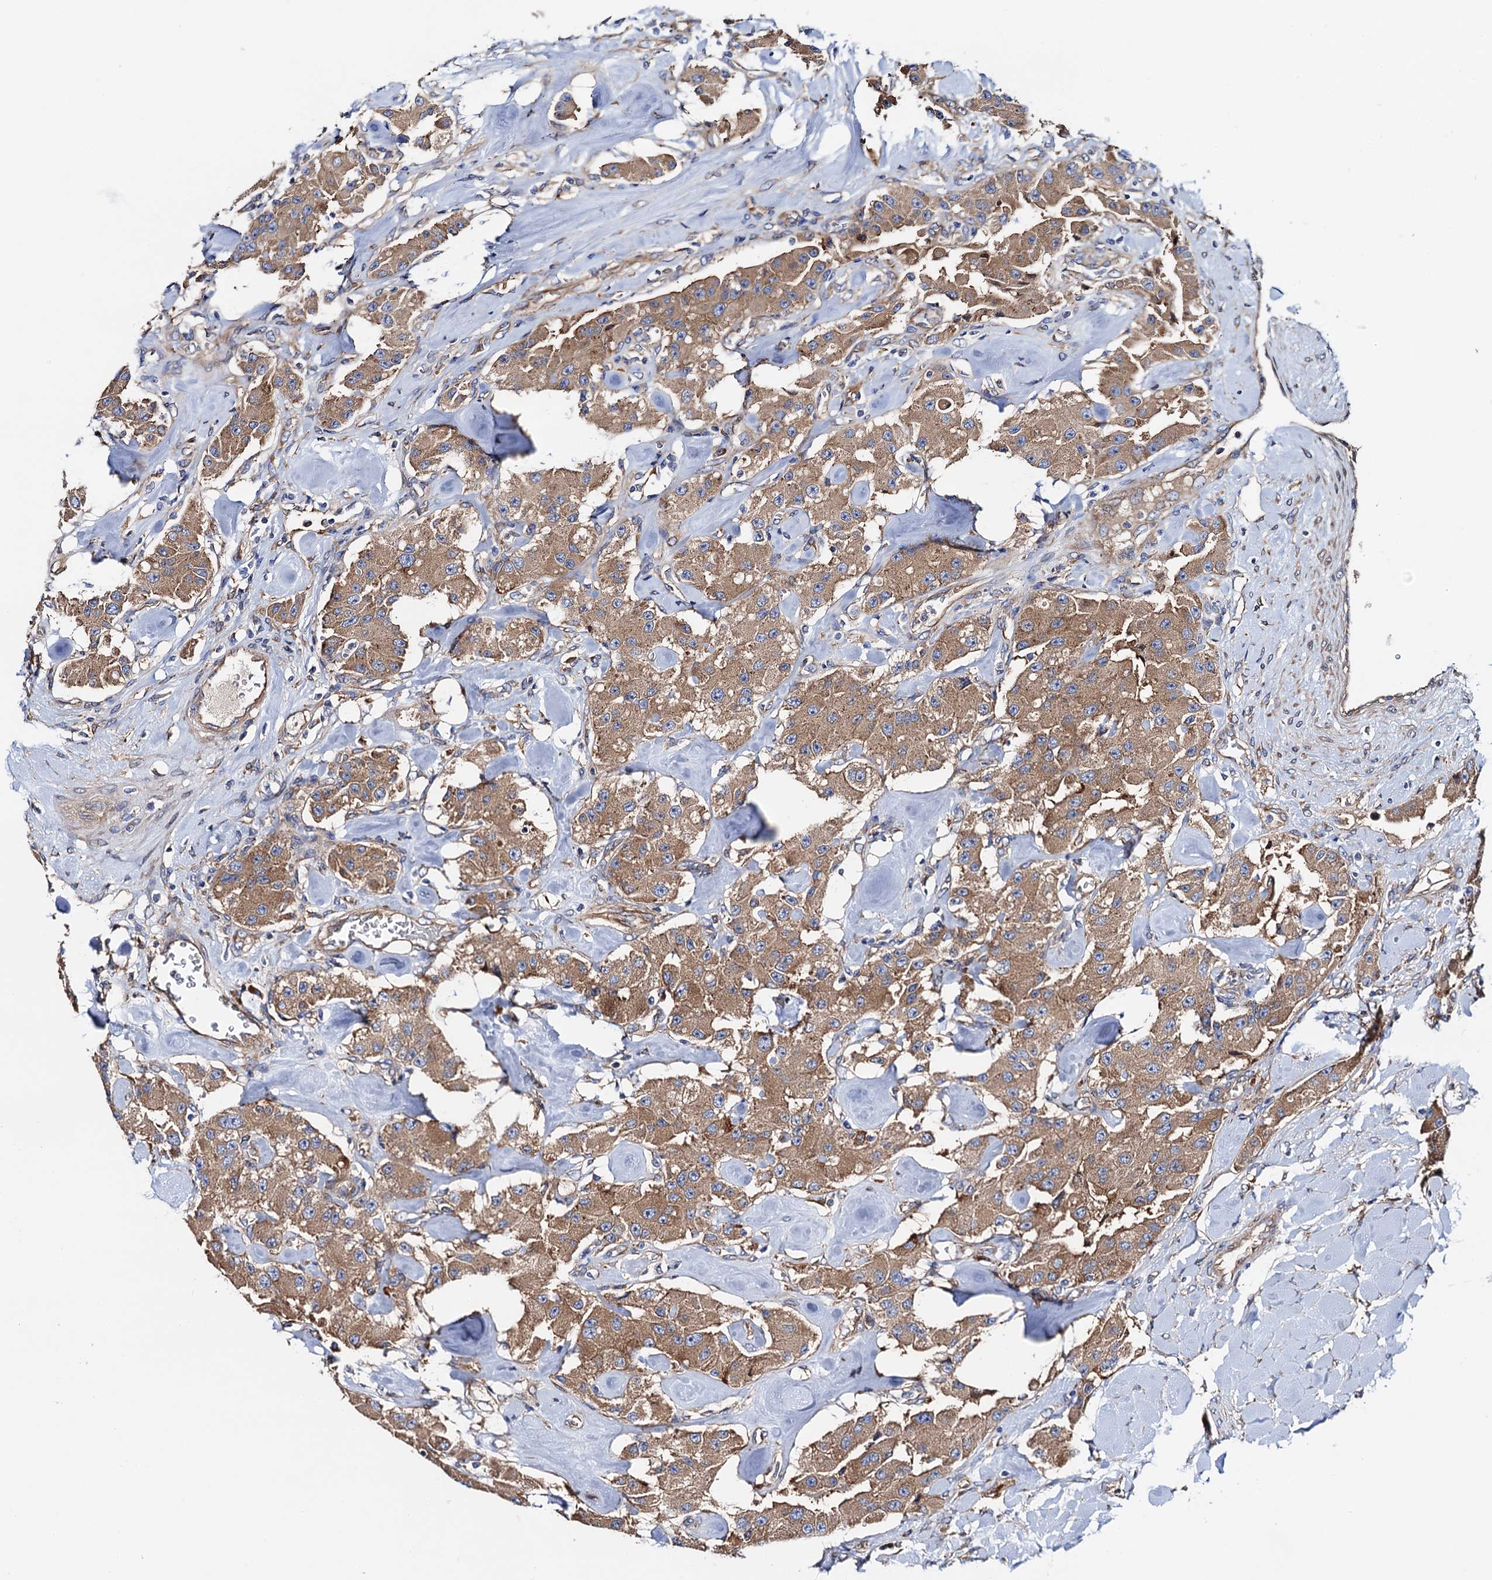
{"staining": {"intensity": "moderate", "quantity": ">75%", "location": "cytoplasmic/membranous"}, "tissue": "carcinoid", "cell_type": "Tumor cells", "image_type": "cancer", "snomed": [{"axis": "morphology", "description": "Carcinoid, malignant, NOS"}, {"axis": "topography", "description": "Pancreas"}], "caption": "DAB immunohistochemical staining of carcinoid exhibits moderate cytoplasmic/membranous protein positivity in approximately >75% of tumor cells.", "gene": "MRPL48", "patient": {"sex": "male", "age": 41}}